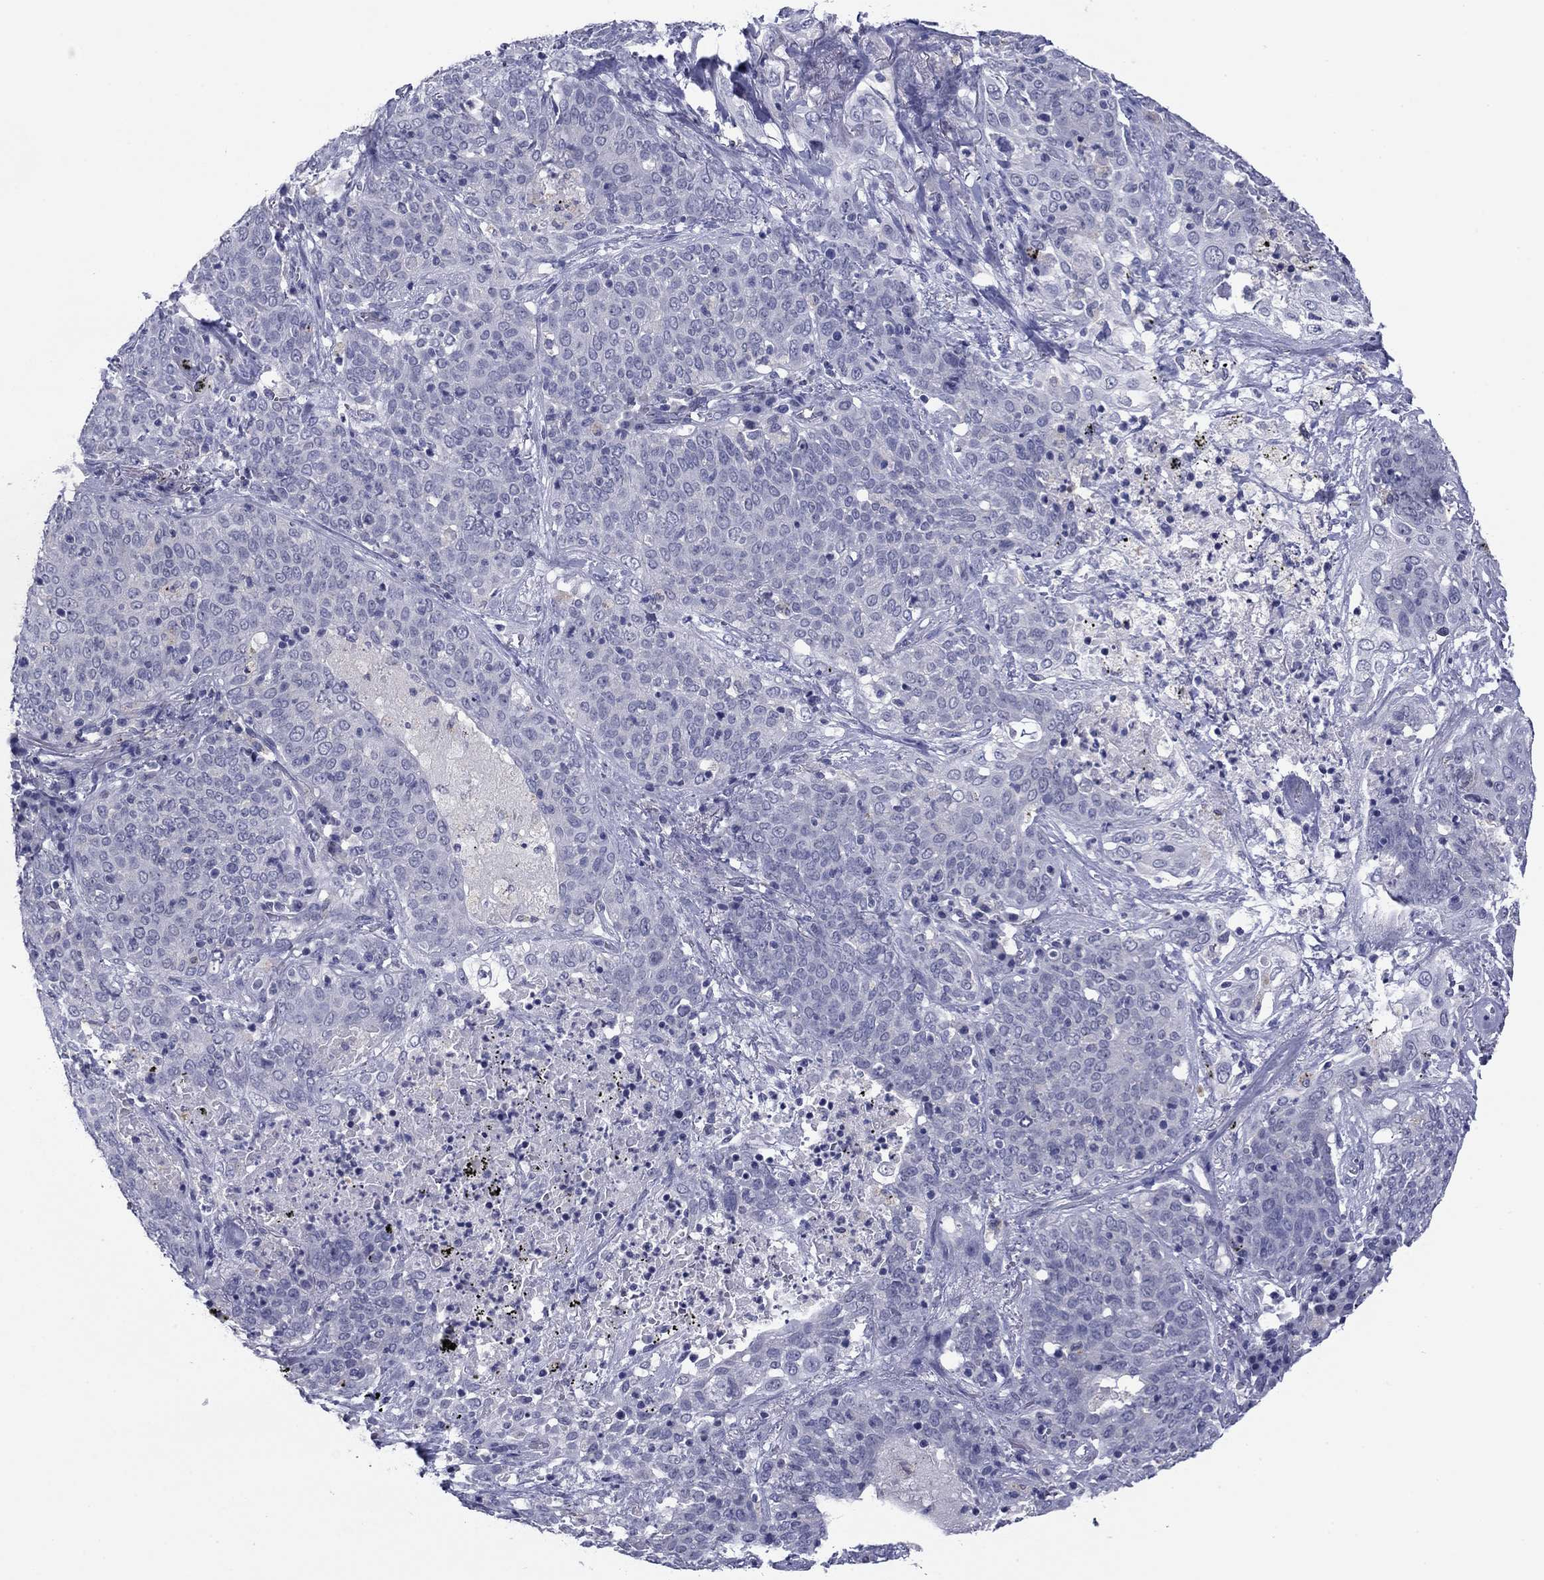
{"staining": {"intensity": "negative", "quantity": "none", "location": "none"}, "tissue": "lung cancer", "cell_type": "Tumor cells", "image_type": "cancer", "snomed": [{"axis": "morphology", "description": "Squamous cell carcinoma, NOS"}, {"axis": "topography", "description": "Lung"}], "caption": "This is an immunohistochemistry (IHC) histopathology image of squamous cell carcinoma (lung). There is no positivity in tumor cells.", "gene": "TCFL5", "patient": {"sex": "male", "age": 82}}